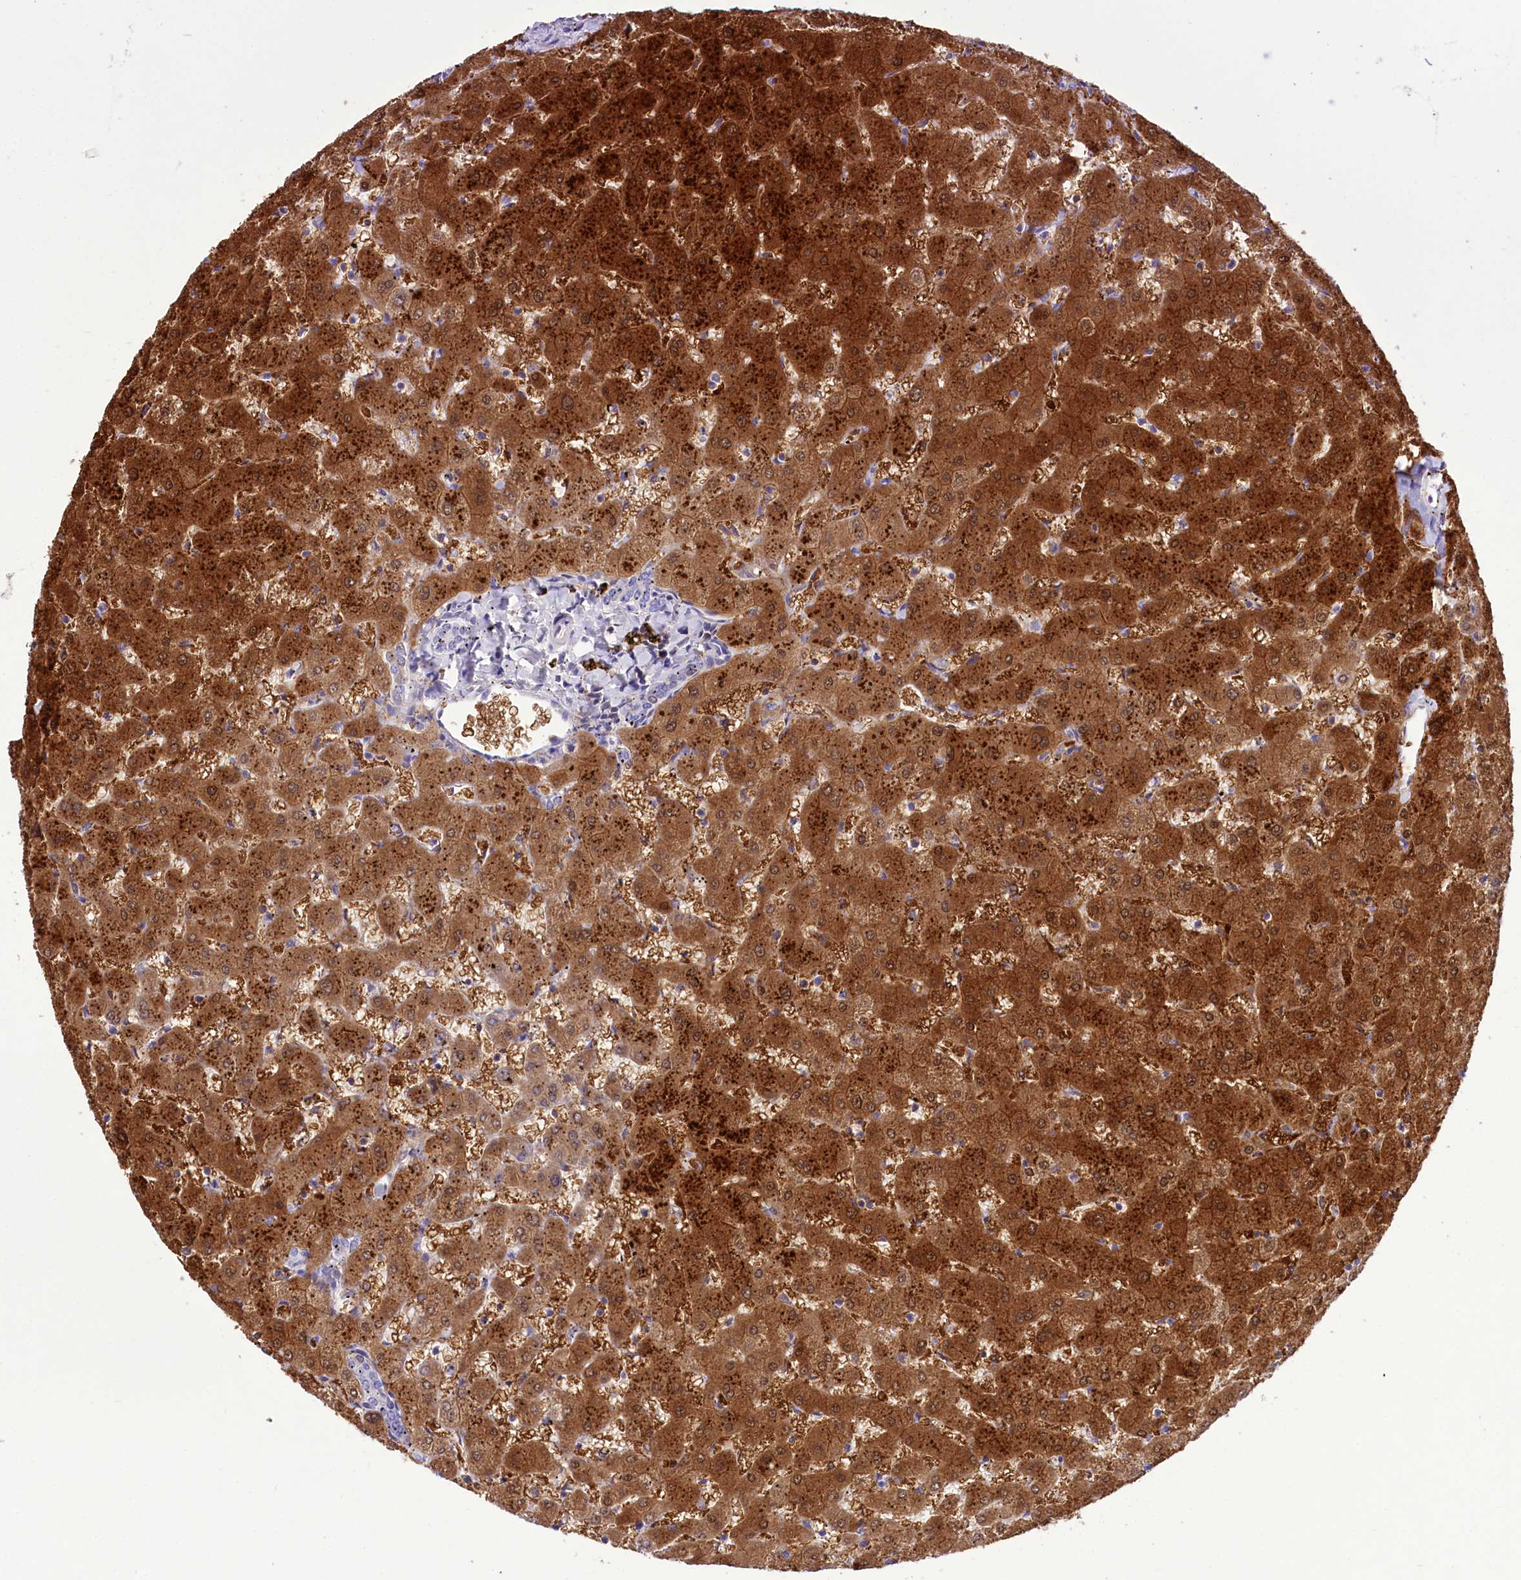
{"staining": {"intensity": "negative", "quantity": "none", "location": "none"}, "tissue": "liver", "cell_type": "Cholangiocytes", "image_type": "normal", "snomed": [{"axis": "morphology", "description": "Normal tissue, NOS"}, {"axis": "topography", "description": "Liver"}], "caption": "Immunohistochemistry (IHC) image of unremarkable liver: liver stained with DAB shows no significant protein staining in cholangiocytes. (DAB (3,3'-diaminobenzidine) IHC visualized using brightfield microscopy, high magnification).", "gene": "TTC36", "patient": {"sex": "female", "age": 63}}